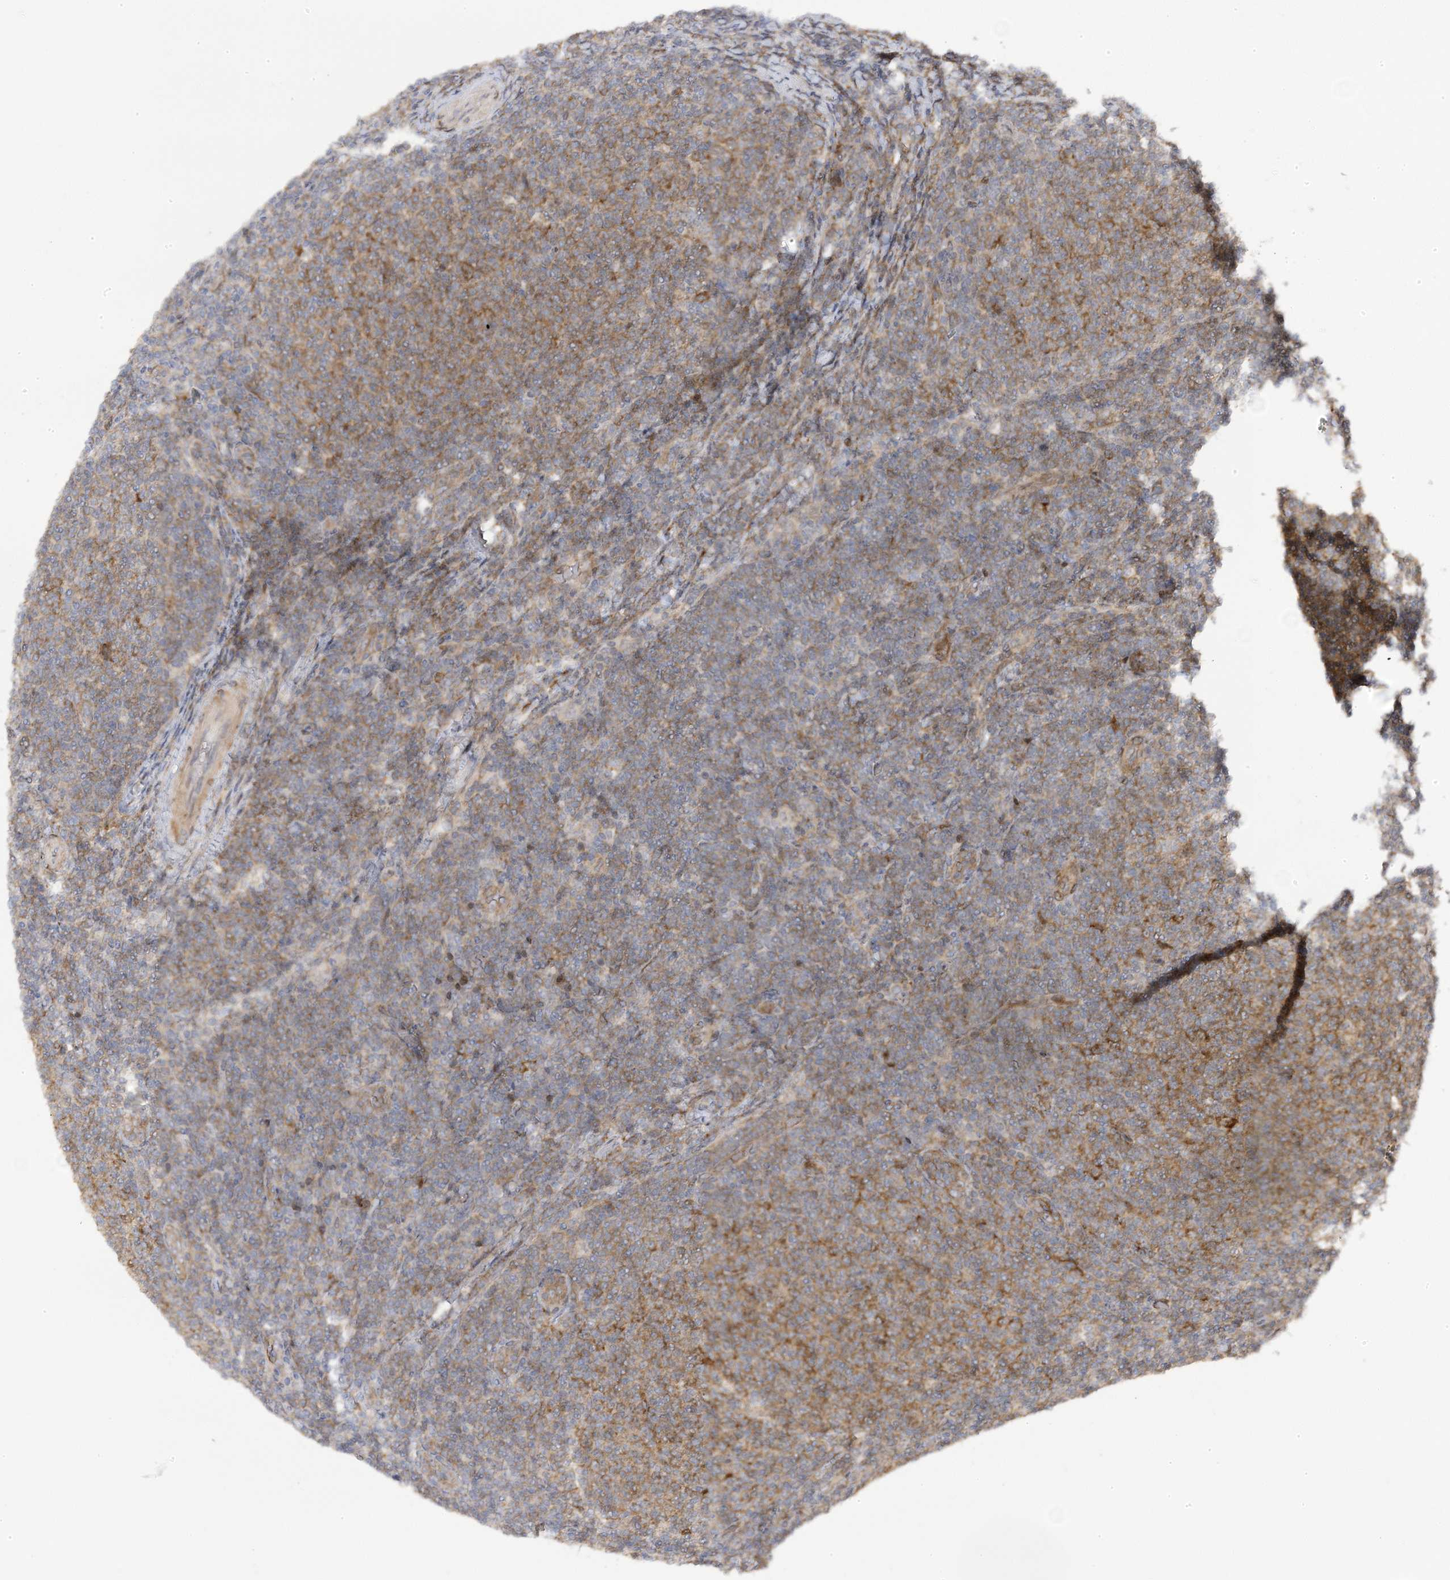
{"staining": {"intensity": "moderate", "quantity": "25%-75%", "location": "cytoplasmic/membranous"}, "tissue": "lymphoma", "cell_type": "Tumor cells", "image_type": "cancer", "snomed": [{"axis": "morphology", "description": "Malignant lymphoma, non-Hodgkin's type, Low grade"}, {"axis": "topography", "description": "Lymph node"}], "caption": "The image displays a brown stain indicating the presence of a protein in the cytoplasmic/membranous of tumor cells in lymphoma.", "gene": "MAP7D3", "patient": {"sex": "male", "age": 66}}